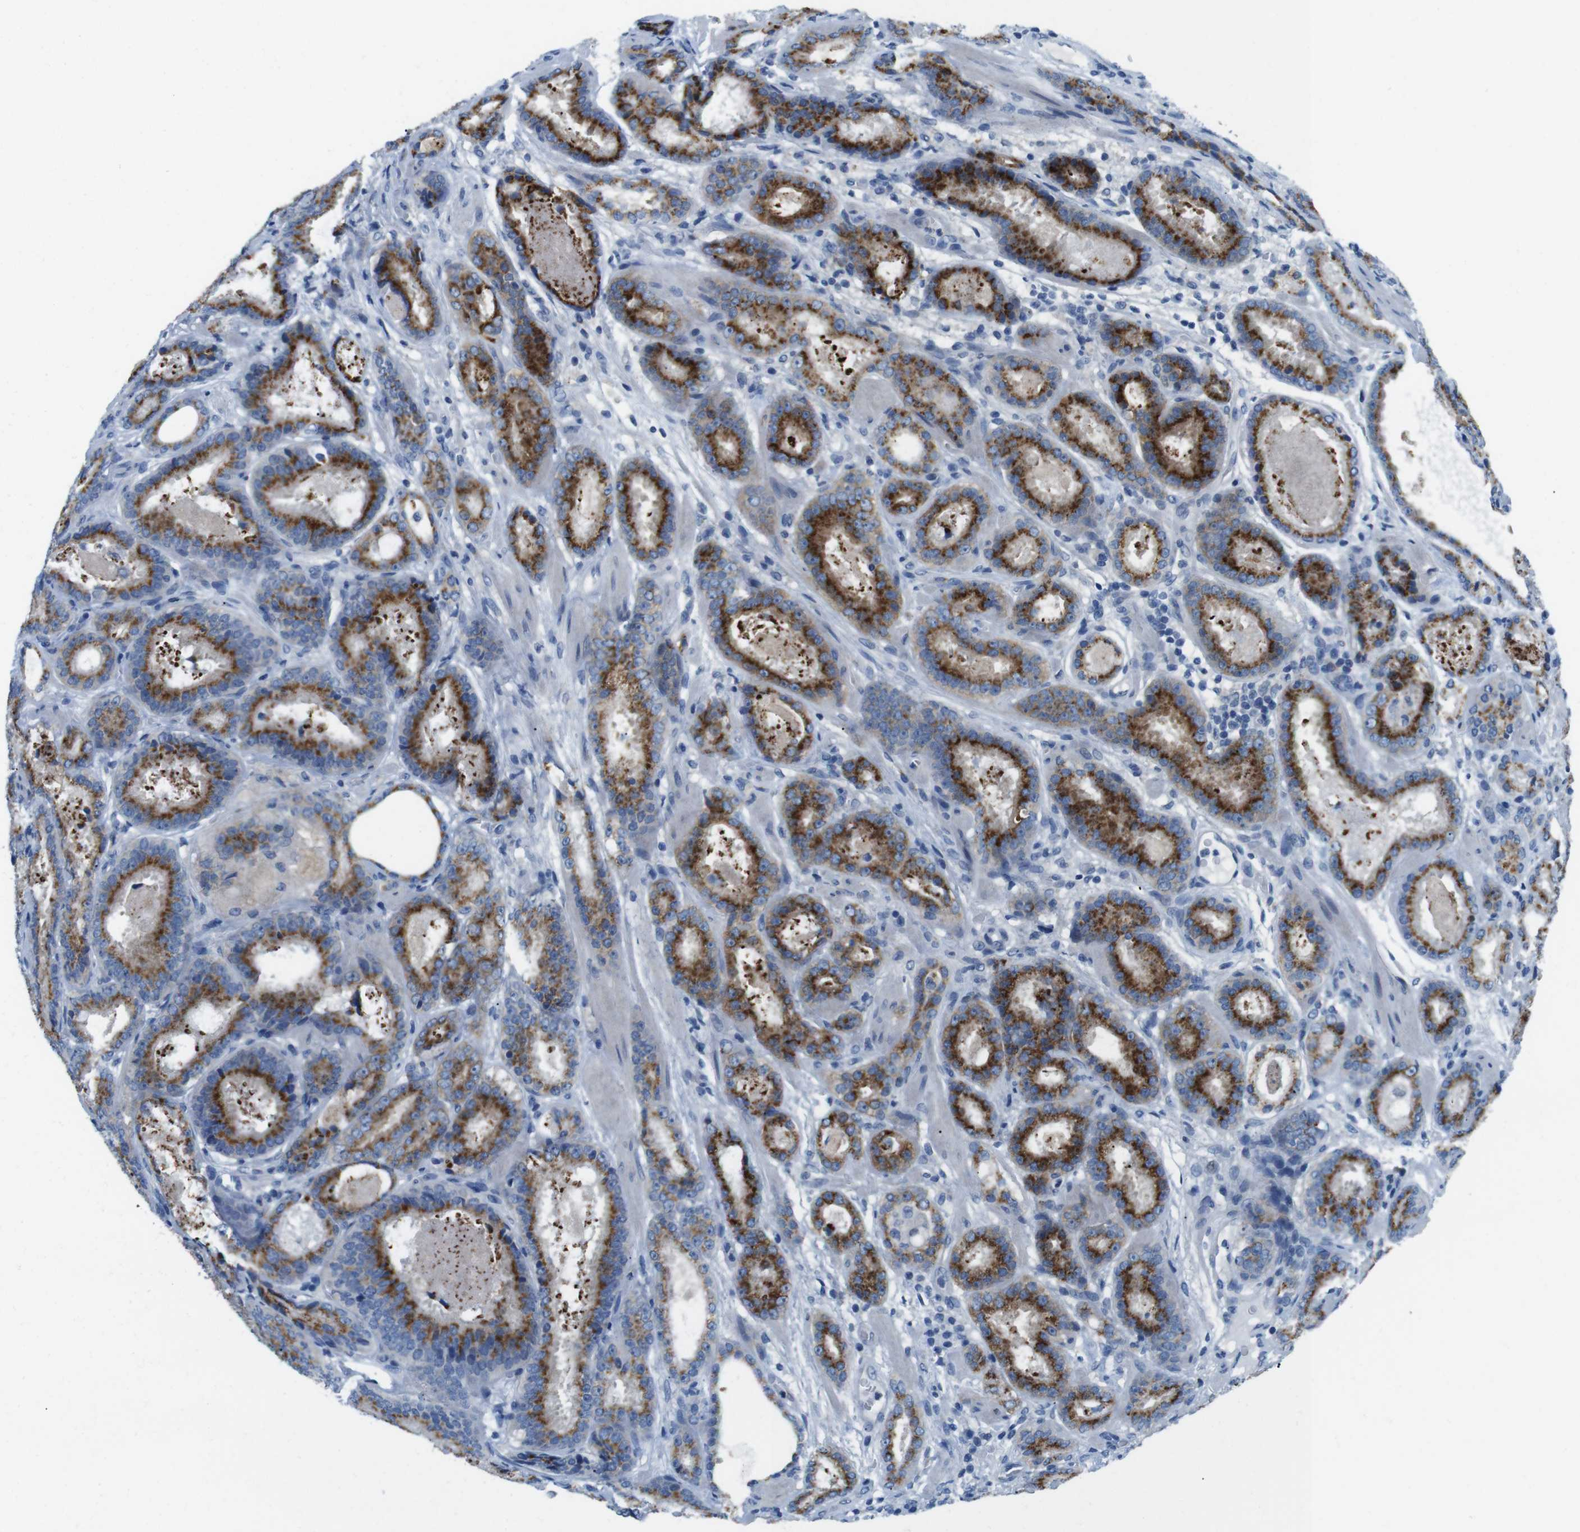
{"staining": {"intensity": "moderate", "quantity": ">75%", "location": "cytoplasmic/membranous"}, "tissue": "prostate cancer", "cell_type": "Tumor cells", "image_type": "cancer", "snomed": [{"axis": "morphology", "description": "Adenocarcinoma, Low grade"}, {"axis": "topography", "description": "Prostate"}], "caption": "Prostate cancer (low-grade adenocarcinoma) stained with a brown dye demonstrates moderate cytoplasmic/membranous positive positivity in approximately >75% of tumor cells.", "gene": "GOLGA2", "patient": {"sex": "male", "age": 69}}